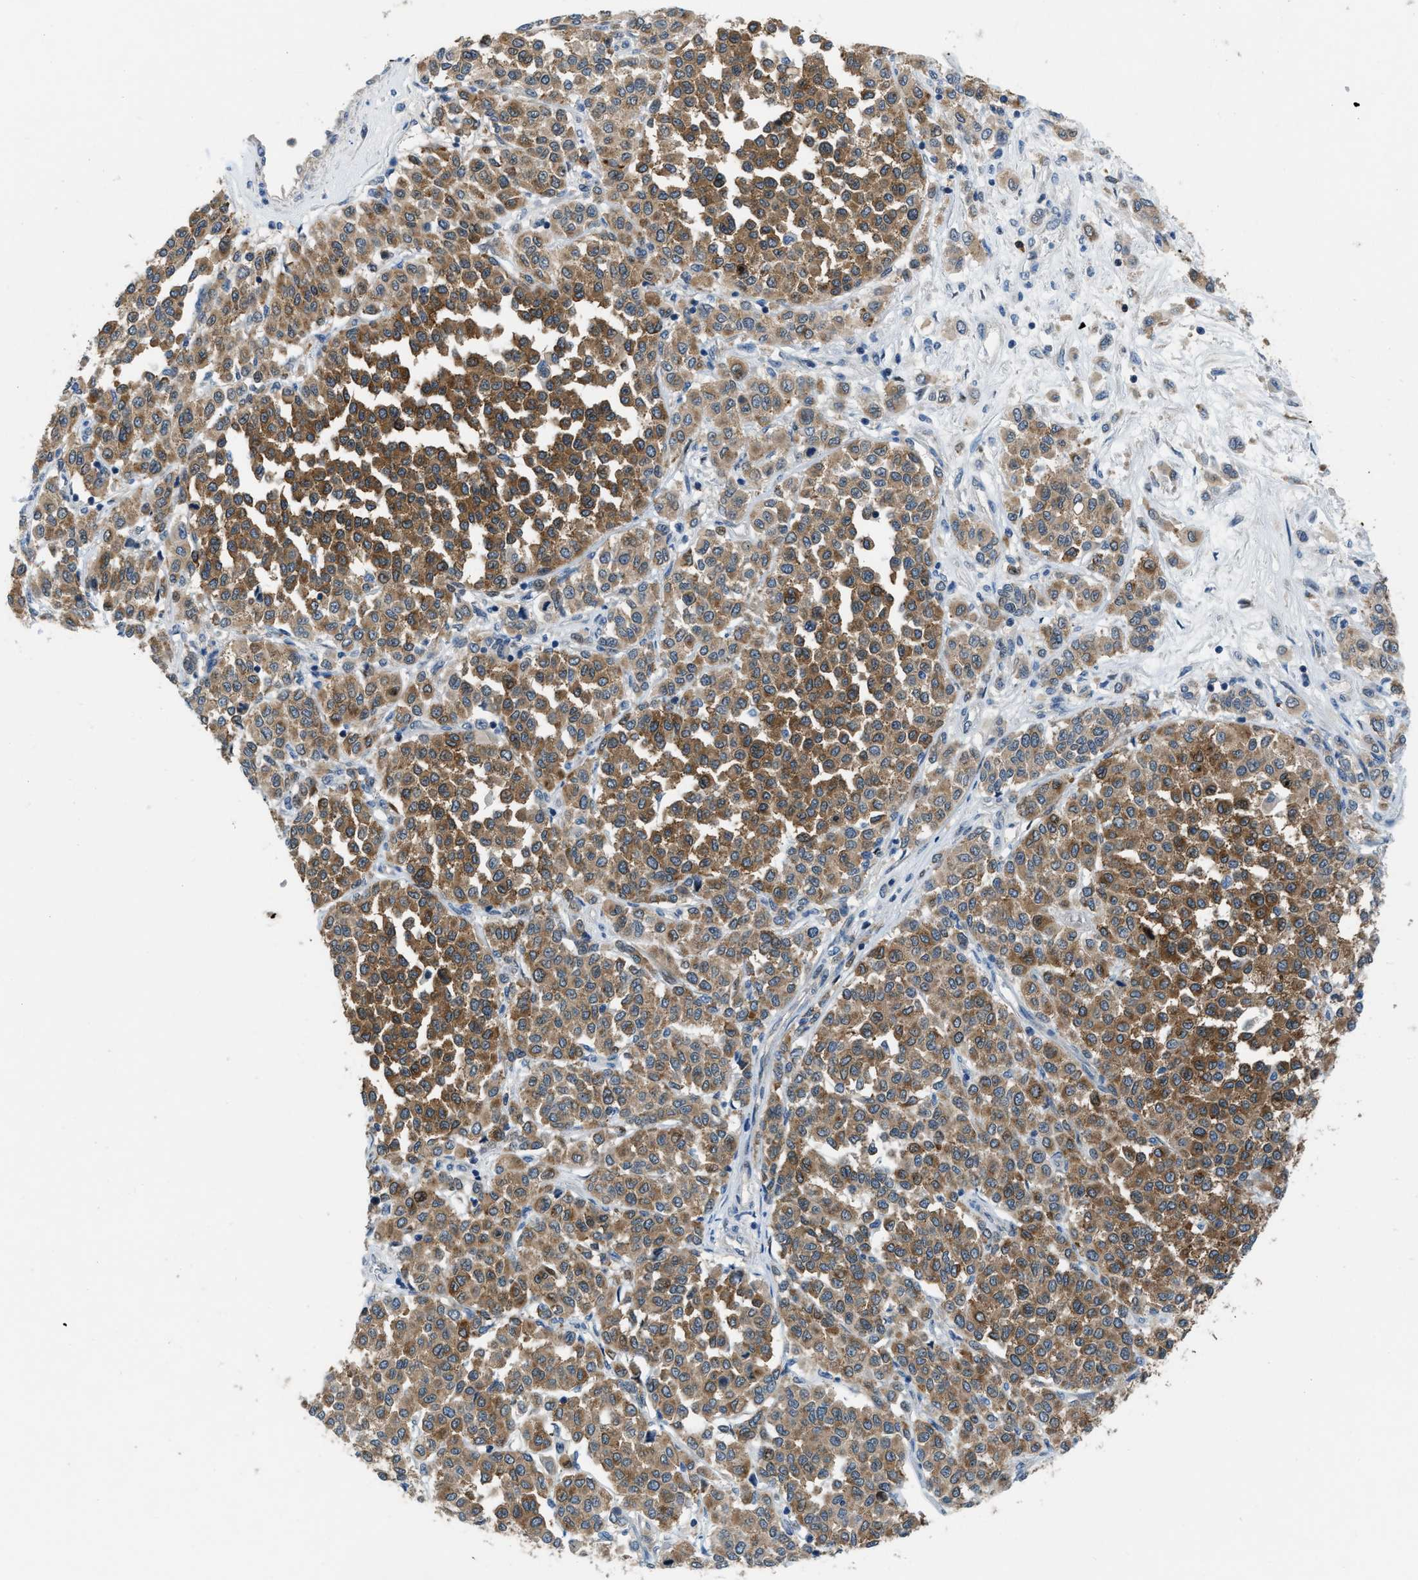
{"staining": {"intensity": "moderate", "quantity": ">75%", "location": "cytoplasmic/membranous"}, "tissue": "melanoma", "cell_type": "Tumor cells", "image_type": "cancer", "snomed": [{"axis": "morphology", "description": "Malignant melanoma, Metastatic site"}, {"axis": "topography", "description": "Pancreas"}], "caption": "Malignant melanoma (metastatic site) stained with DAB immunohistochemistry exhibits medium levels of moderate cytoplasmic/membranous expression in about >75% of tumor cells.", "gene": "PFKP", "patient": {"sex": "female", "age": 30}}